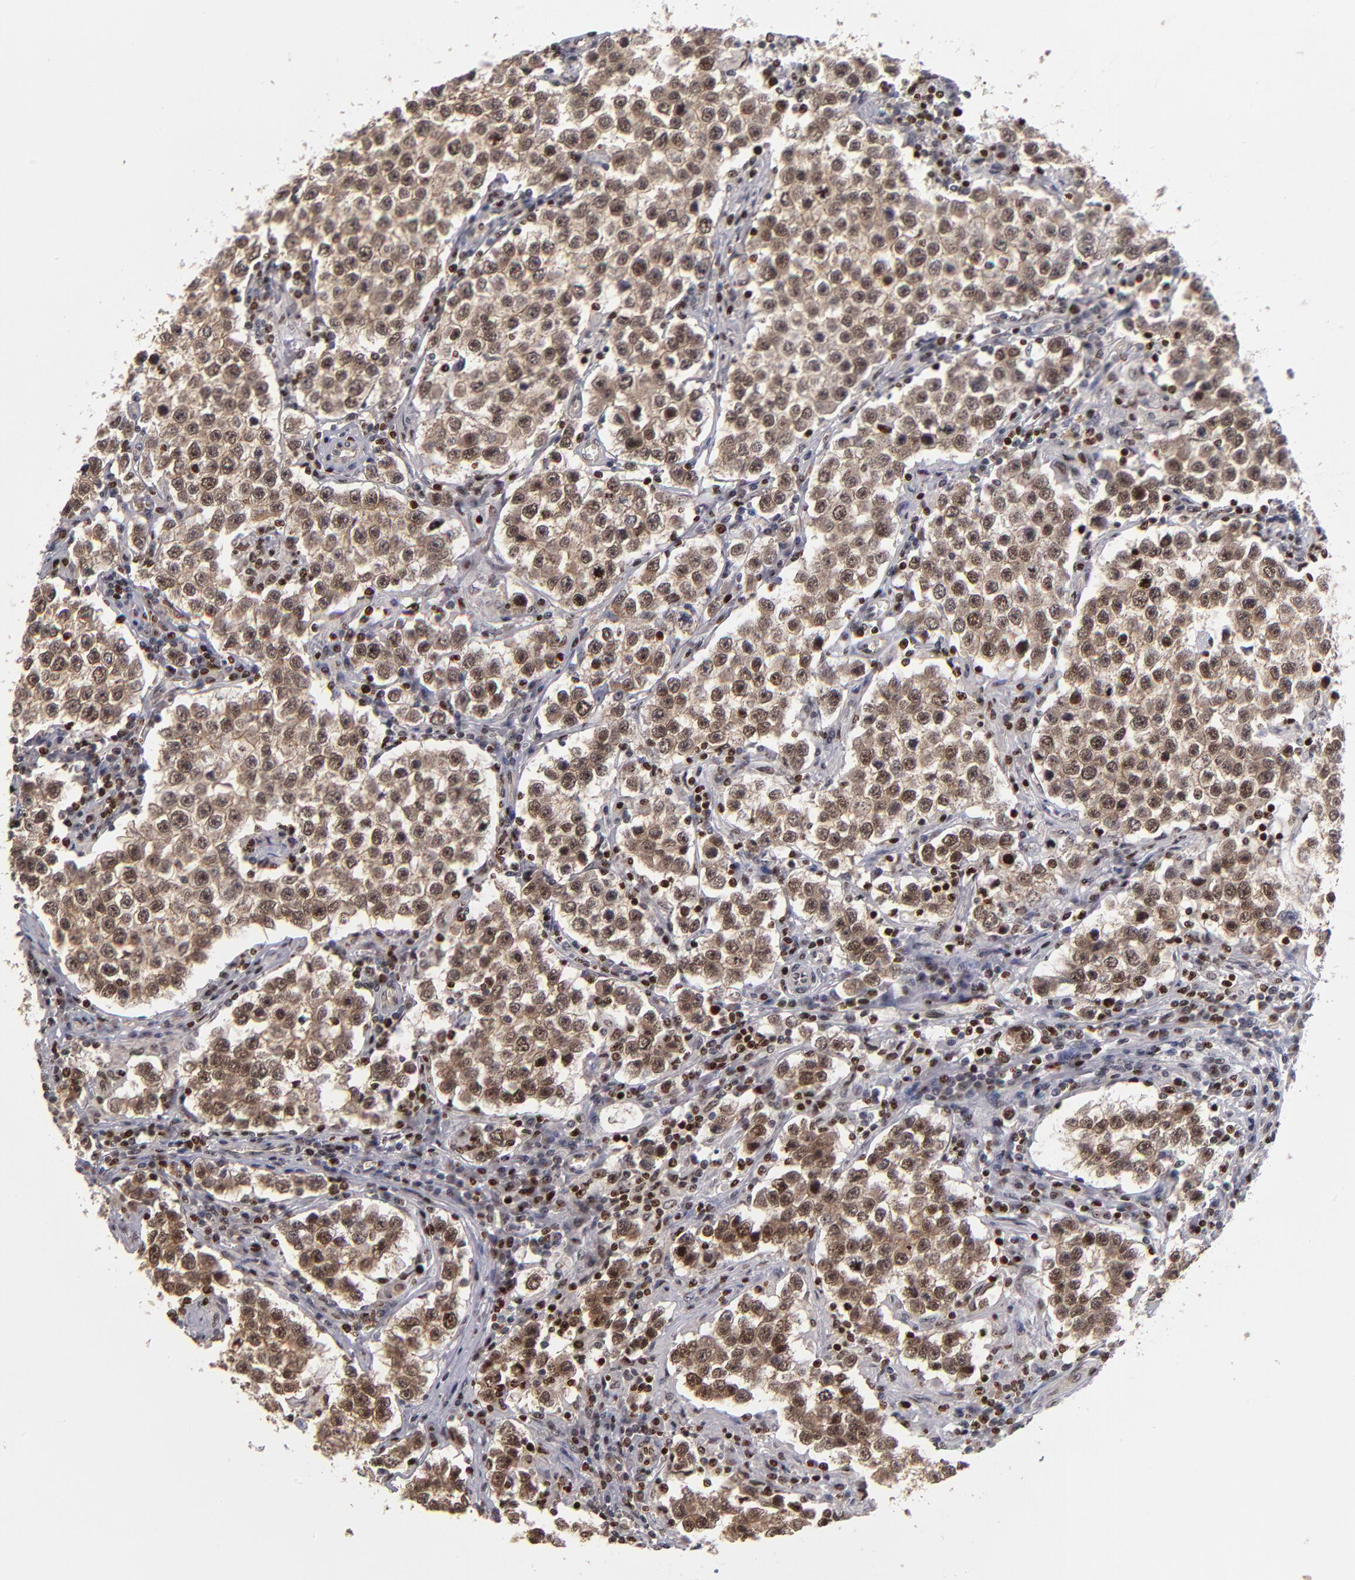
{"staining": {"intensity": "weak", "quantity": ">75%", "location": "nuclear"}, "tissue": "testis cancer", "cell_type": "Tumor cells", "image_type": "cancer", "snomed": [{"axis": "morphology", "description": "Seminoma, NOS"}, {"axis": "topography", "description": "Testis"}], "caption": "Protein analysis of seminoma (testis) tissue demonstrates weak nuclear staining in approximately >75% of tumor cells.", "gene": "KDM6A", "patient": {"sex": "male", "age": 36}}